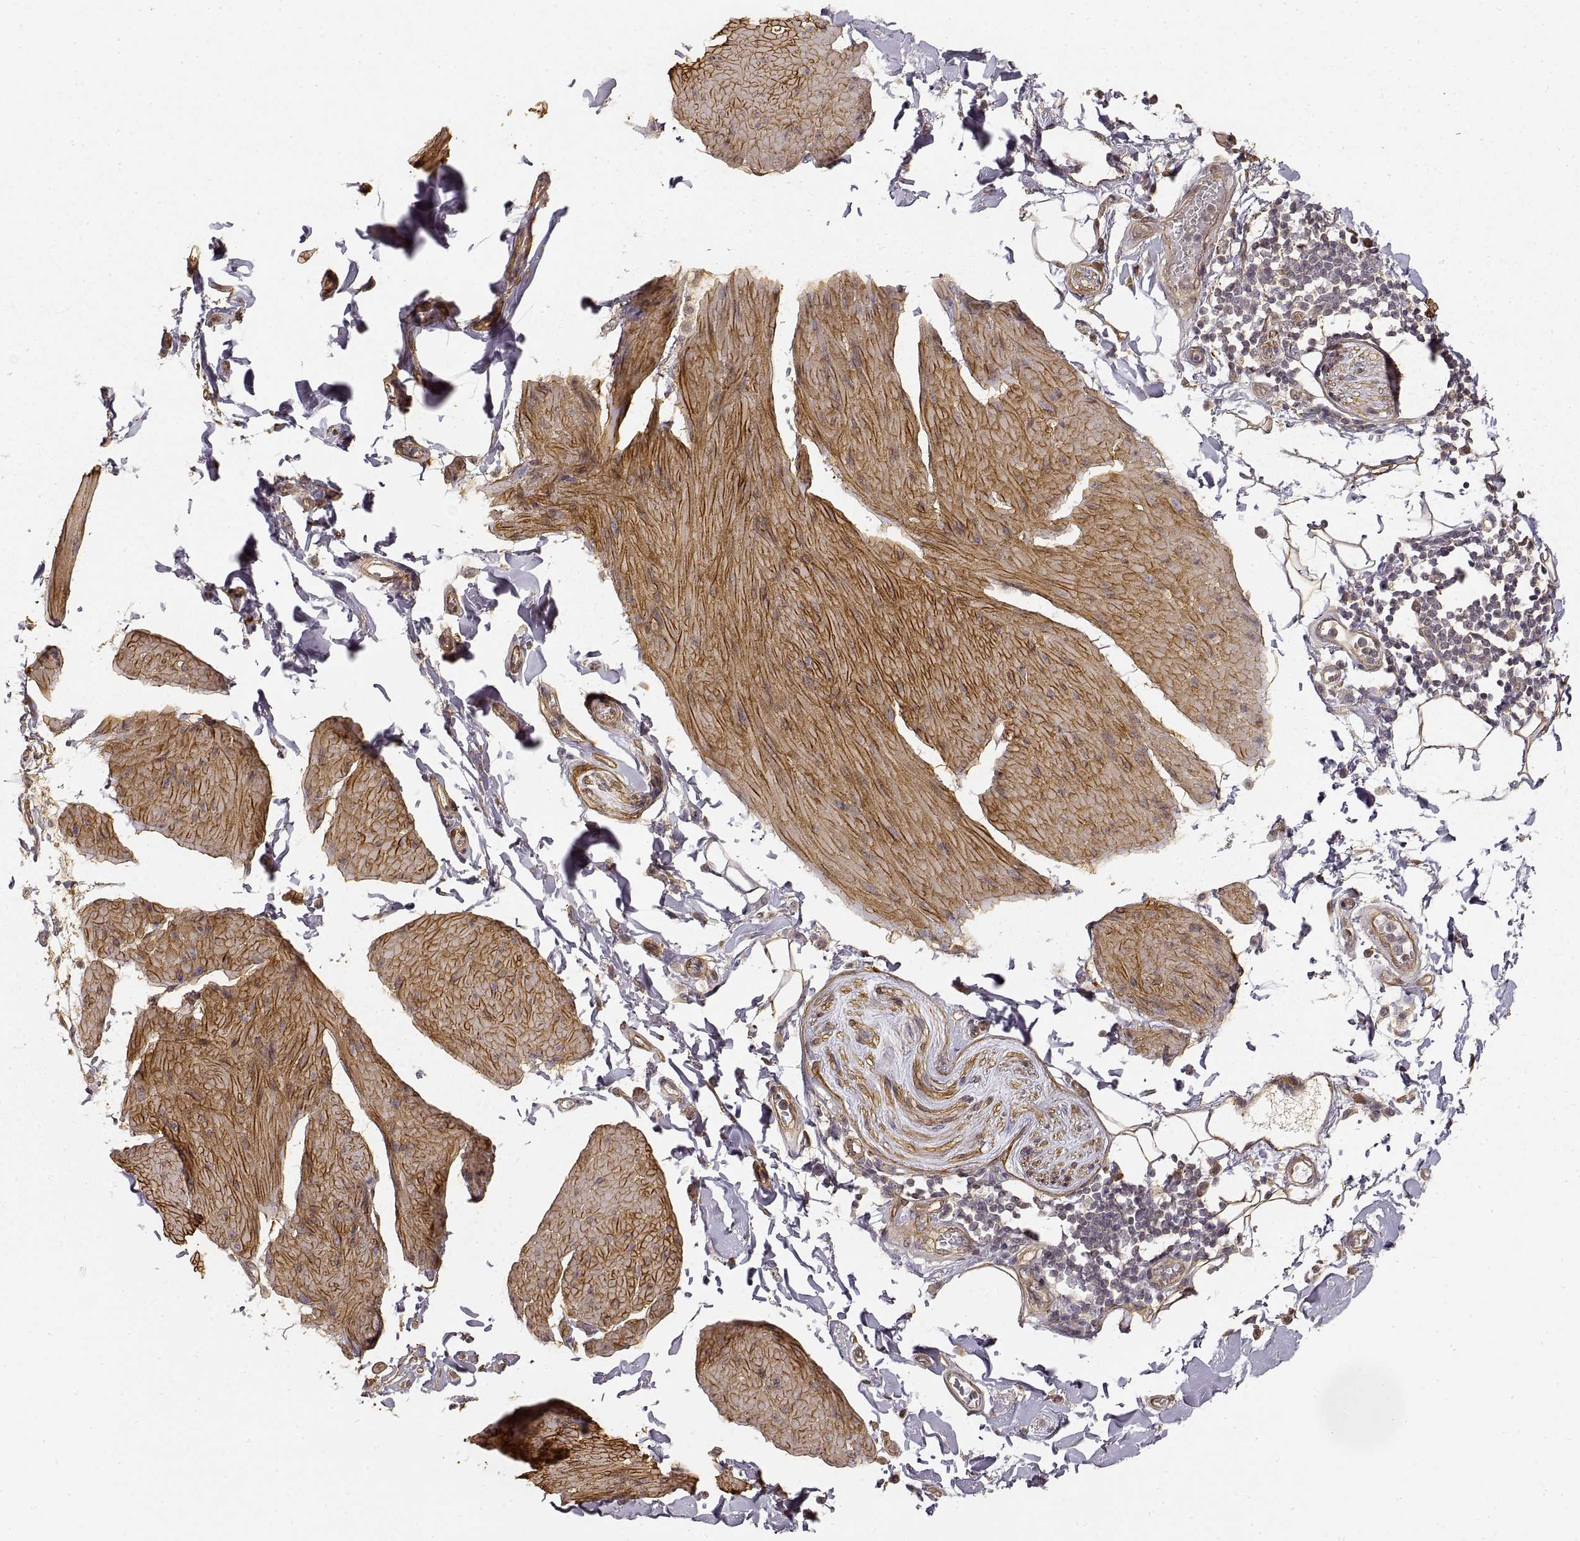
{"staining": {"intensity": "strong", "quantity": "25%-75%", "location": "cytoplasmic/membranous"}, "tissue": "smooth muscle", "cell_type": "Smooth muscle cells", "image_type": "normal", "snomed": [{"axis": "morphology", "description": "Normal tissue, NOS"}, {"axis": "topography", "description": "Adipose tissue"}, {"axis": "topography", "description": "Smooth muscle"}, {"axis": "topography", "description": "Peripheral nerve tissue"}], "caption": "Benign smooth muscle displays strong cytoplasmic/membranous staining in about 25%-75% of smooth muscle cells The staining was performed using DAB to visualize the protein expression in brown, while the nuclei were stained in blue with hematoxylin (Magnification: 20x)..", "gene": "LAMA4", "patient": {"sex": "male", "age": 83}}